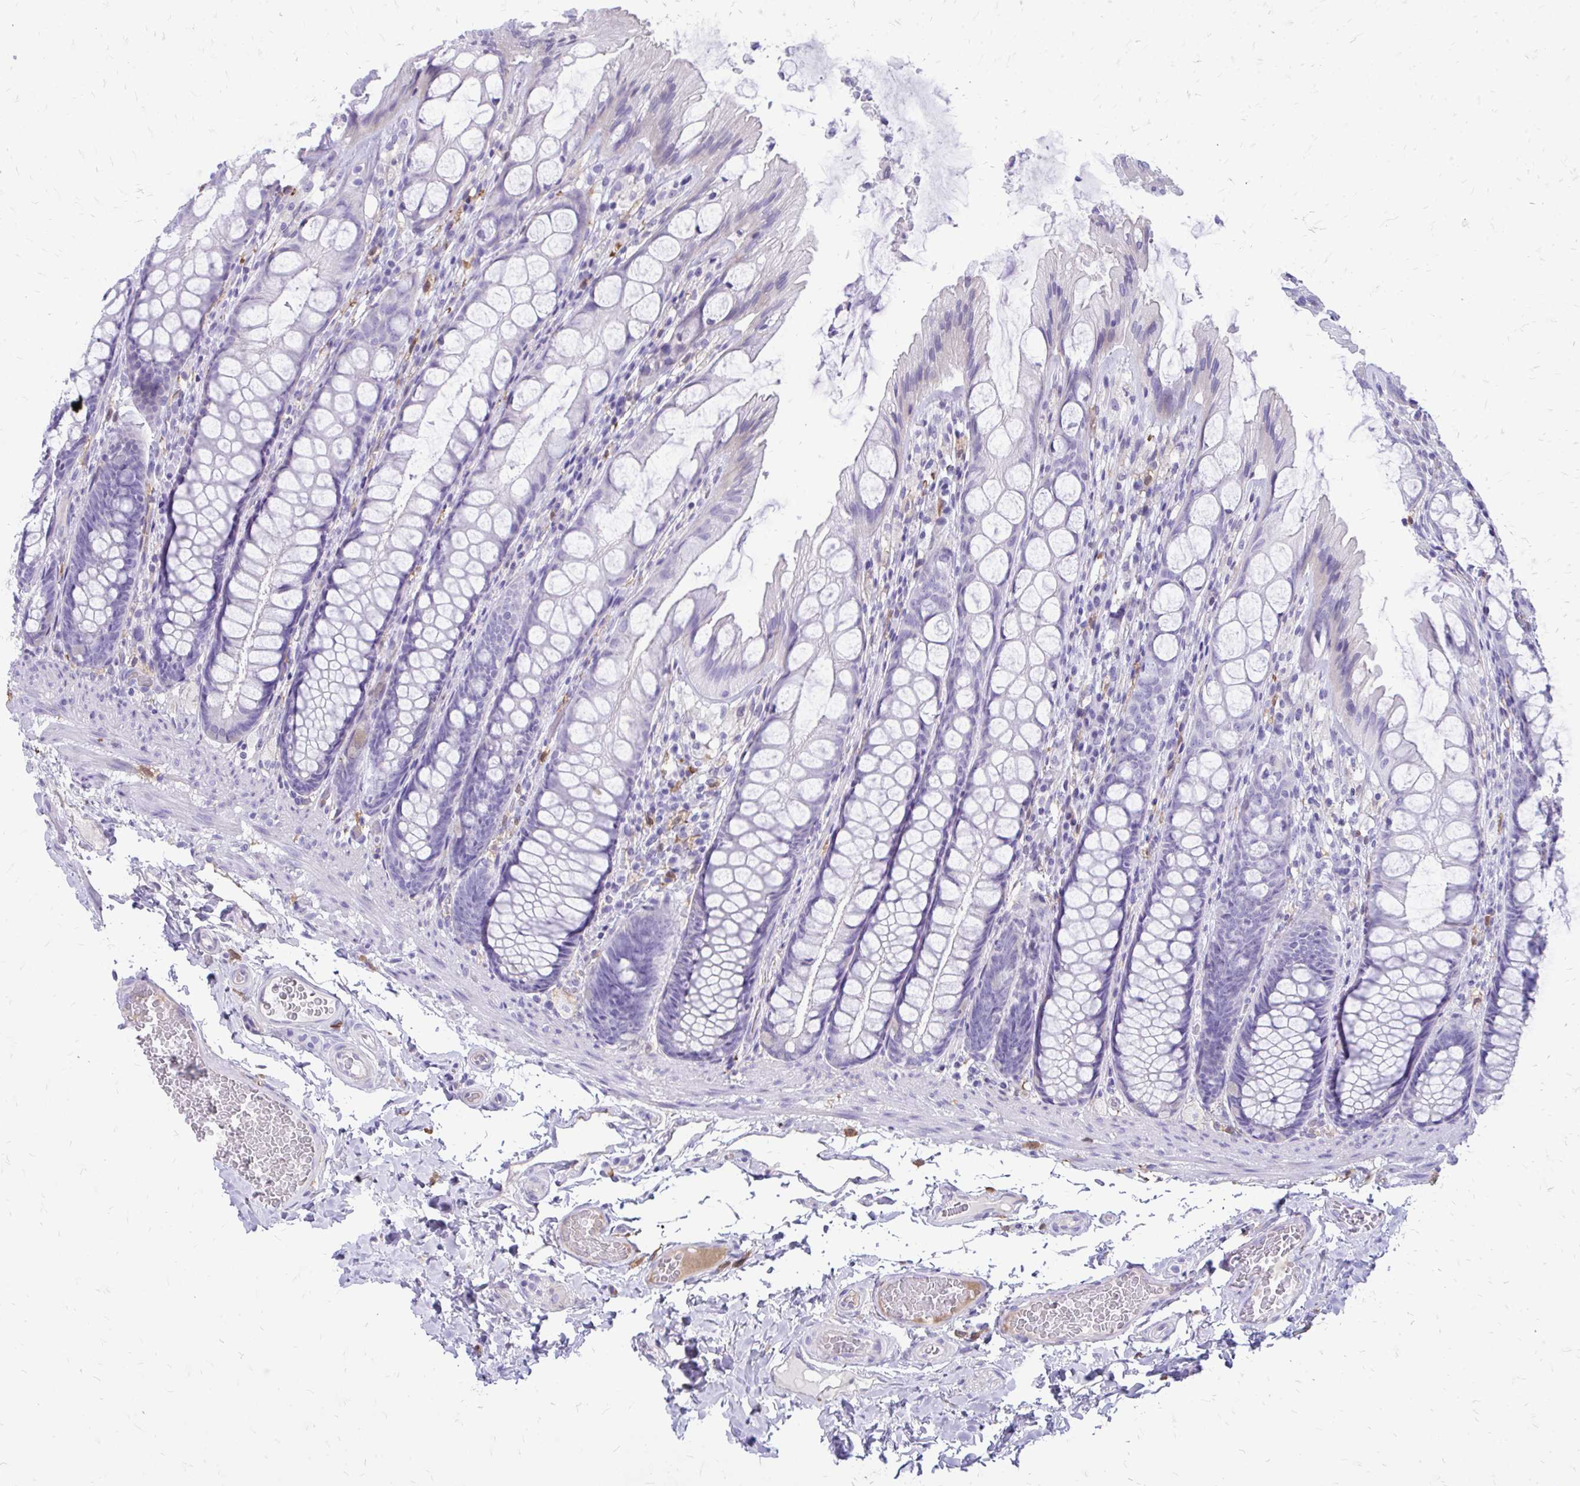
{"staining": {"intensity": "negative", "quantity": "none", "location": "none"}, "tissue": "colon", "cell_type": "Endothelial cells", "image_type": "normal", "snomed": [{"axis": "morphology", "description": "Normal tissue, NOS"}, {"axis": "topography", "description": "Colon"}], "caption": "This photomicrograph is of benign colon stained with immunohistochemistry (IHC) to label a protein in brown with the nuclei are counter-stained blue. There is no expression in endothelial cells. The staining is performed using DAB (3,3'-diaminobenzidine) brown chromogen with nuclei counter-stained in using hematoxylin.", "gene": "SIGLEC11", "patient": {"sex": "male", "age": 47}}